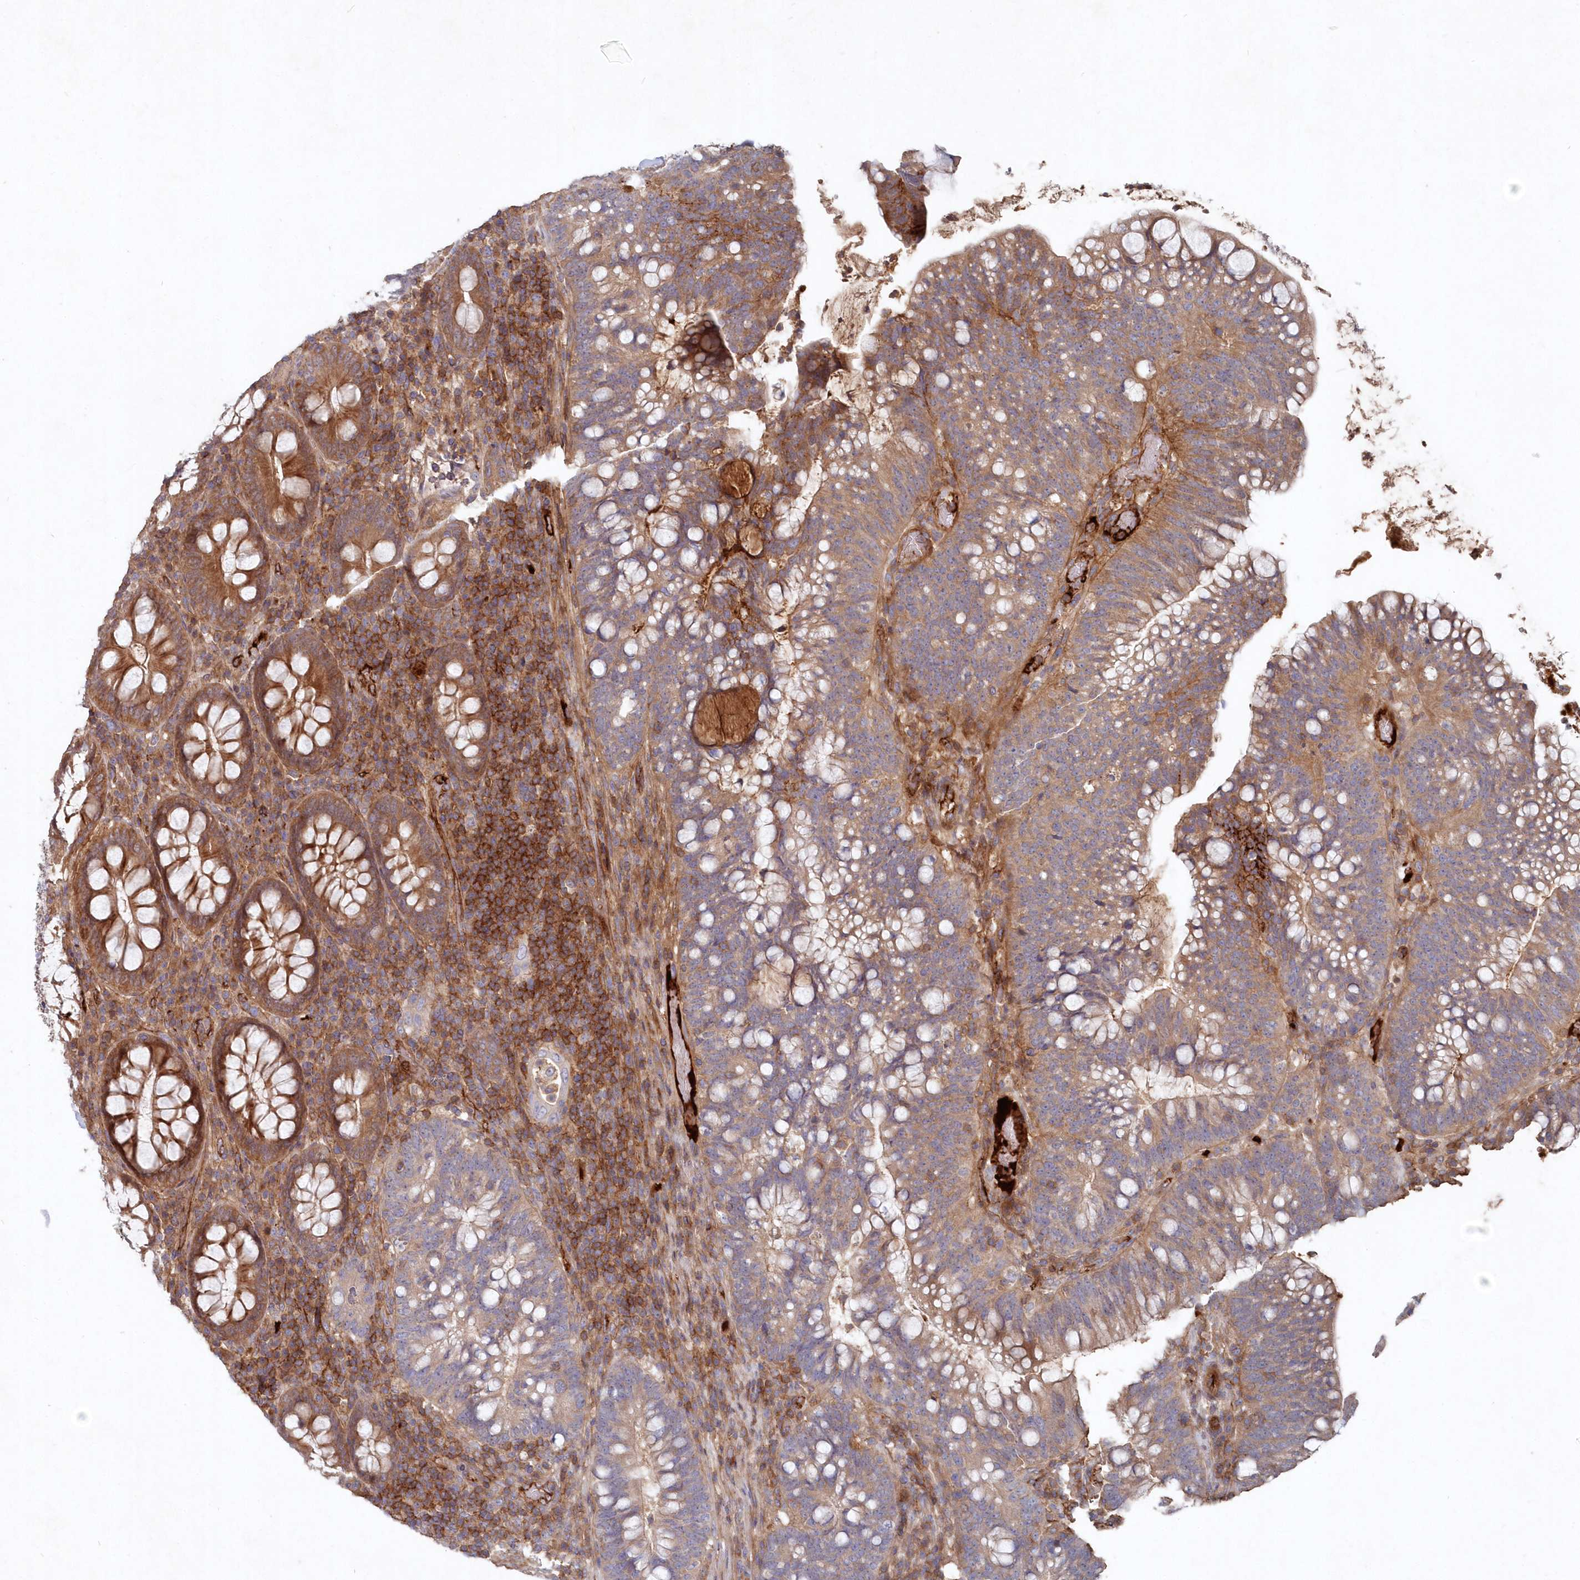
{"staining": {"intensity": "moderate", "quantity": ">75%", "location": "cytoplasmic/membranous"}, "tissue": "colorectal cancer", "cell_type": "Tumor cells", "image_type": "cancer", "snomed": [{"axis": "morphology", "description": "Adenocarcinoma, NOS"}, {"axis": "topography", "description": "Colon"}], "caption": "Protein analysis of colorectal cancer tissue shows moderate cytoplasmic/membranous positivity in approximately >75% of tumor cells.", "gene": "ABHD14B", "patient": {"sex": "female", "age": 66}}